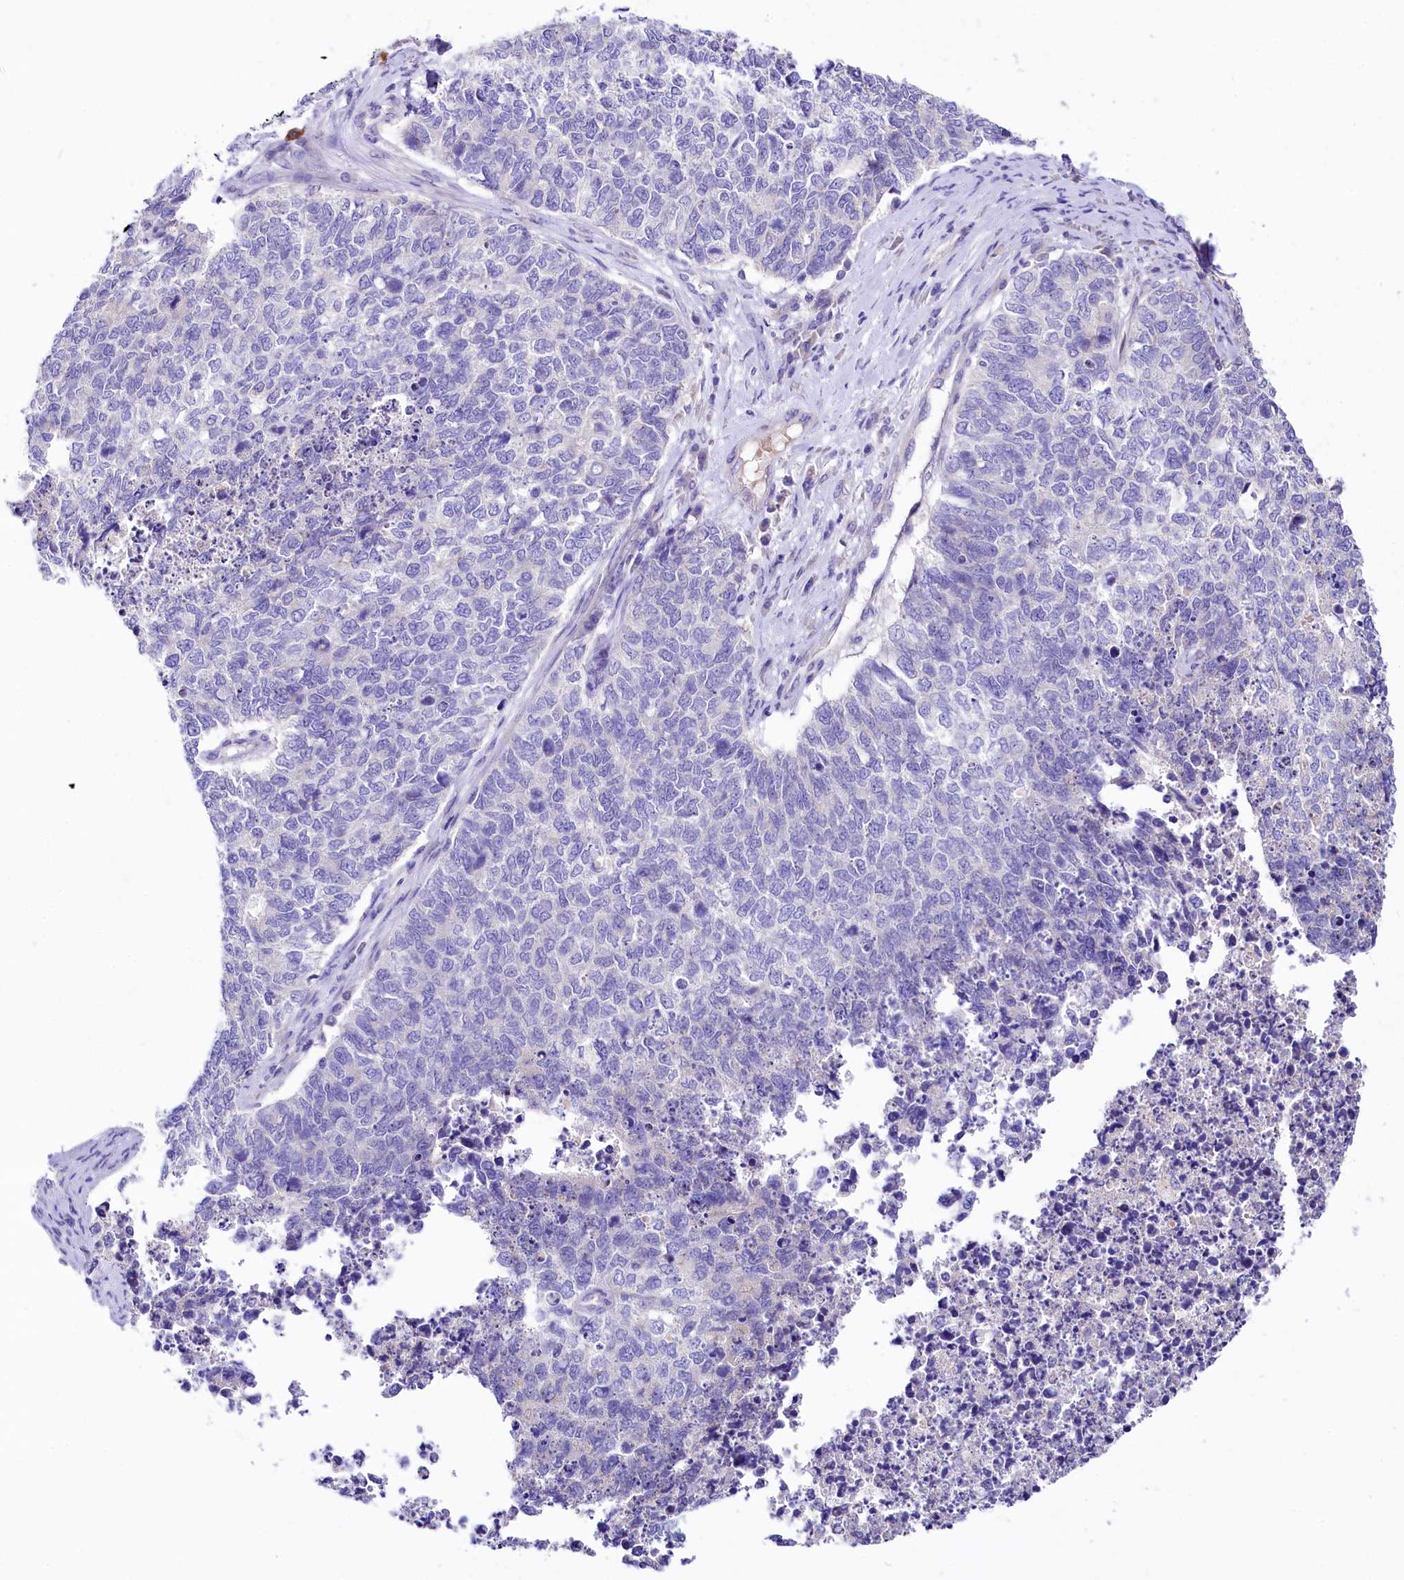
{"staining": {"intensity": "negative", "quantity": "none", "location": "none"}, "tissue": "cervical cancer", "cell_type": "Tumor cells", "image_type": "cancer", "snomed": [{"axis": "morphology", "description": "Squamous cell carcinoma, NOS"}, {"axis": "topography", "description": "Cervix"}], "caption": "This is a photomicrograph of immunohistochemistry (IHC) staining of cervical cancer, which shows no staining in tumor cells.", "gene": "ABHD5", "patient": {"sex": "female", "age": 63}}